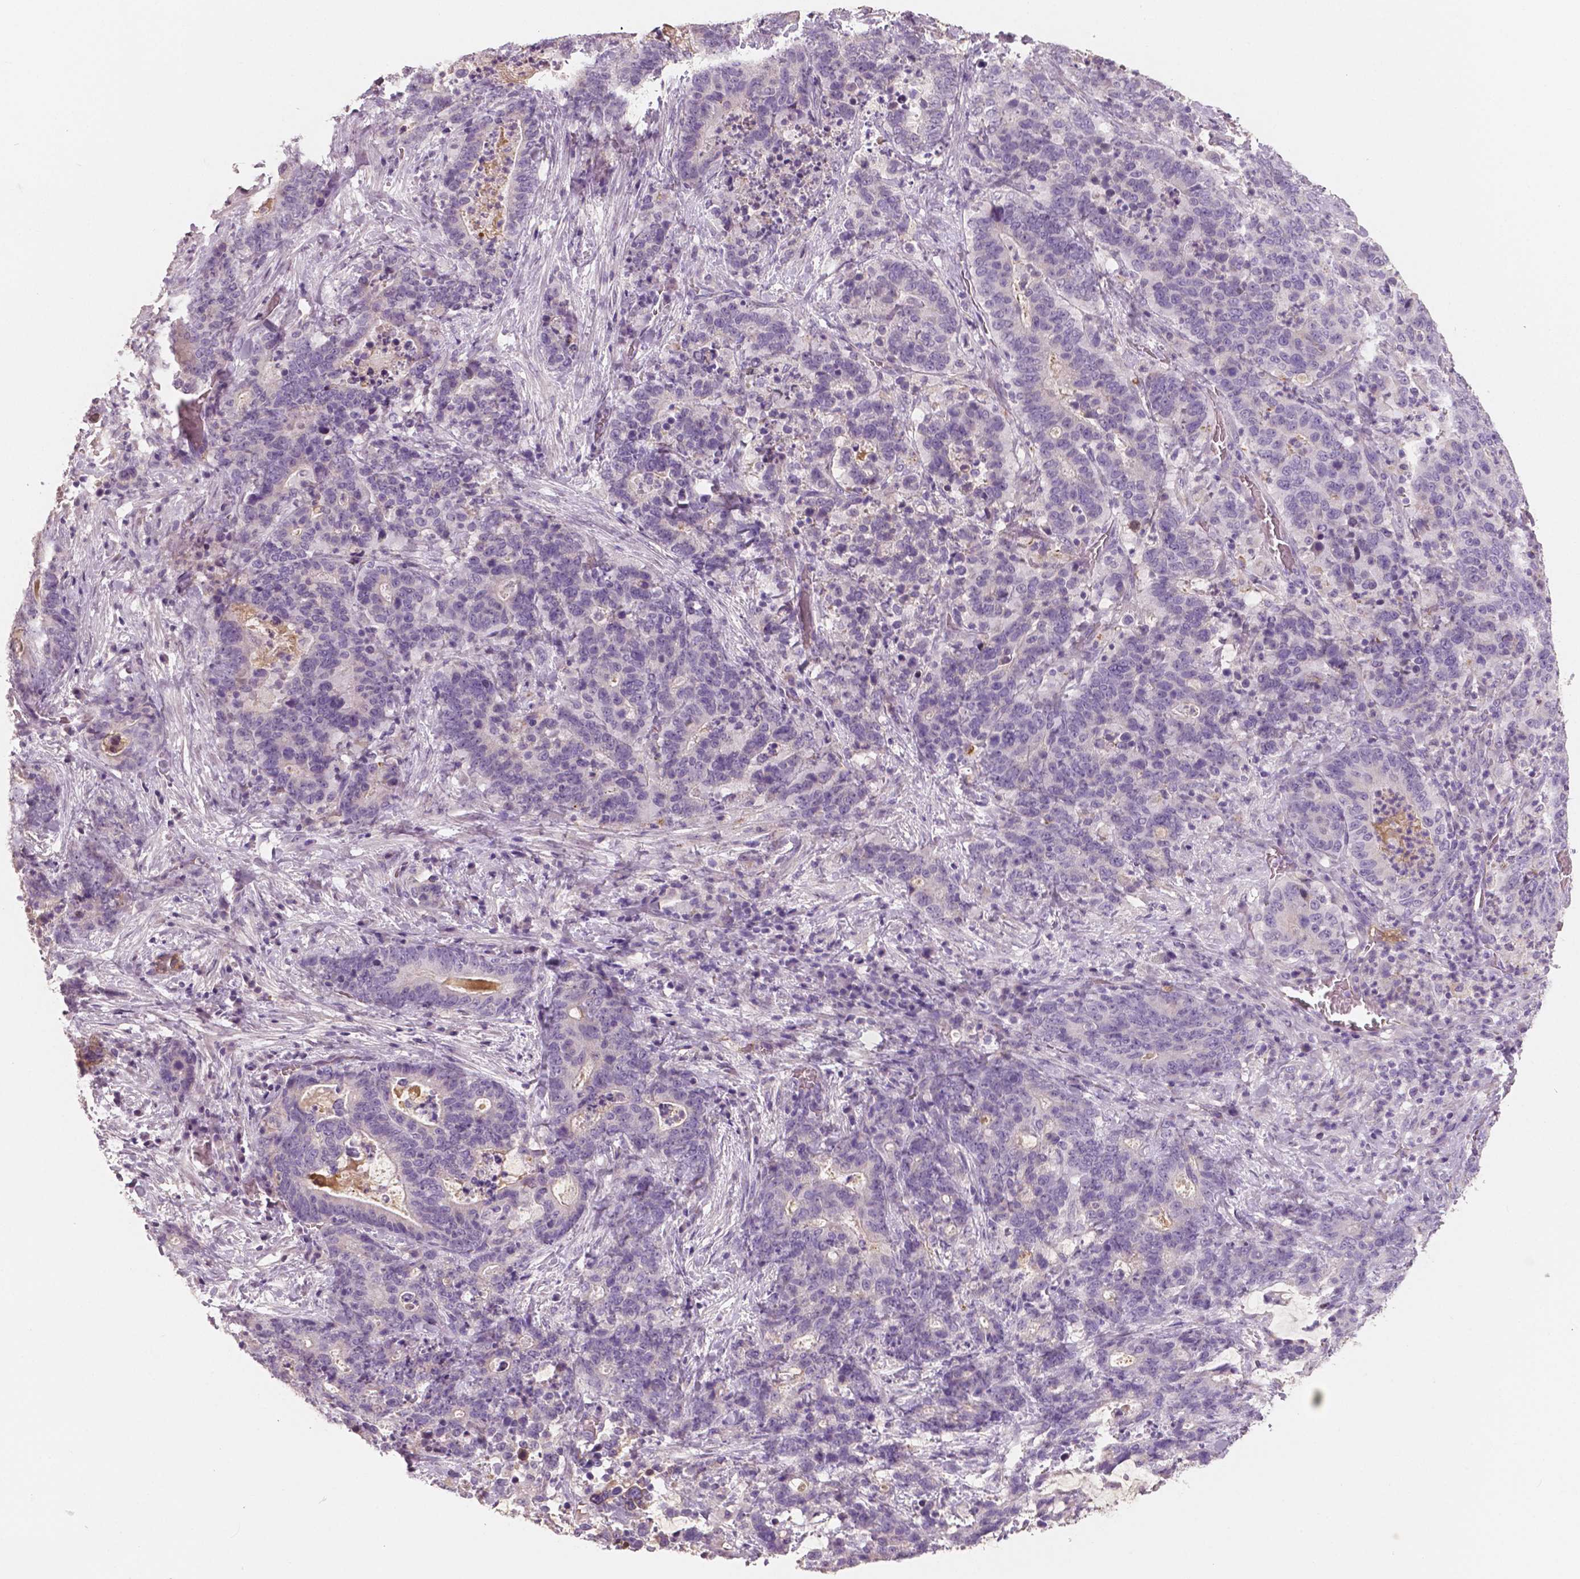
{"staining": {"intensity": "negative", "quantity": "none", "location": "none"}, "tissue": "stomach cancer", "cell_type": "Tumor cells", "image_type": "cancer", "snomed": [{"axis": "morphology", "description": "Normal tissue, NOS"}, {"axis": "morphology", "description": "Adenocarcinoma, NOS"}, {"axis": "topography", "description": "Stomach"}], "caption": "Tumor cells are negative for brown protein staining in stomach cancer (adenocarcinoma). (DAB (3,3'-diaminobenzidine) IHC visualized using brightfield microscopy, high magnification).", "gene": "APOA4", "patient": {"sex": "female", "age": 64}}